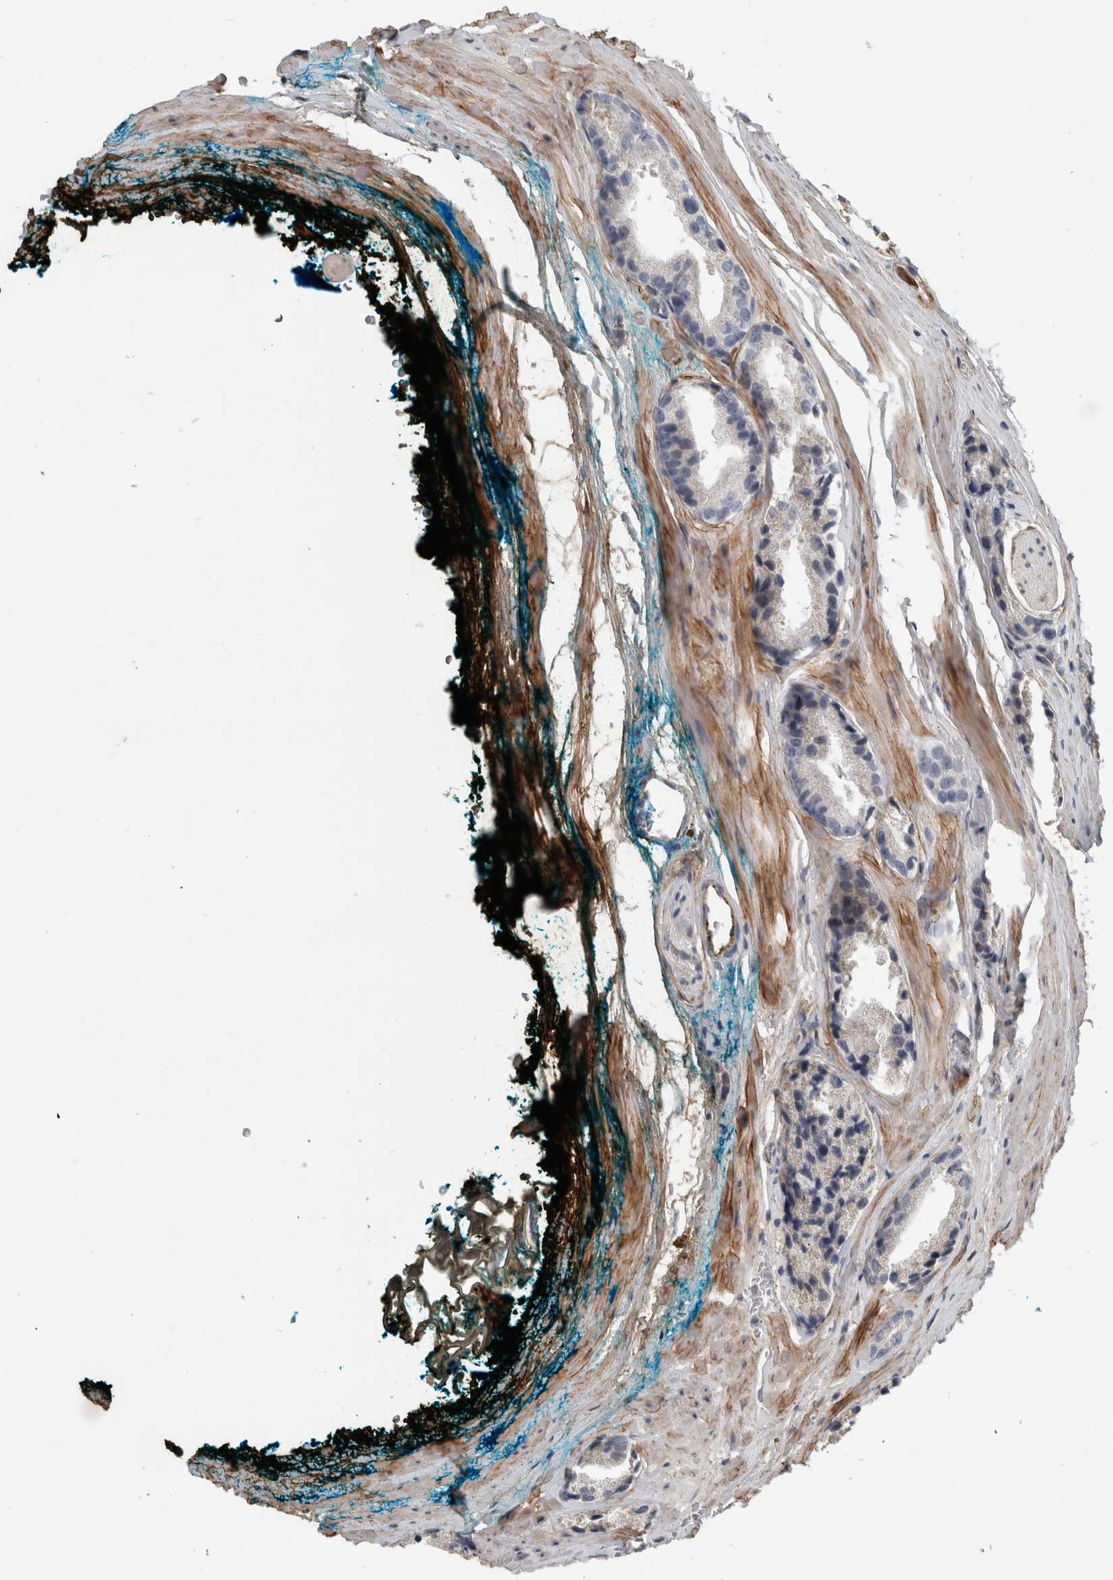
{"staining": {"intensity": "weak", "quantity": "25%-75%", "location": "cytoplasmic/membranous"}, "tissue": "prostate cancer", "cell_type": "Tumor cells", "image_type": "cancer", "snomed": [{"axis": "morphology", "description": "Adenocarcinoma, High grade"}, {"axis": "topography", "description": "Prostate"}], "caption": "High-power microscopy captured an immunohistochemistry (IHC) histopathology image of prostate high-grade adenocarcinoma, revealing weak cytoplasmic/membranous expression in approximately 25%-75% of tumor cells.", "gene": "FN1", "patient": {"sex": "male", "age": 63}}